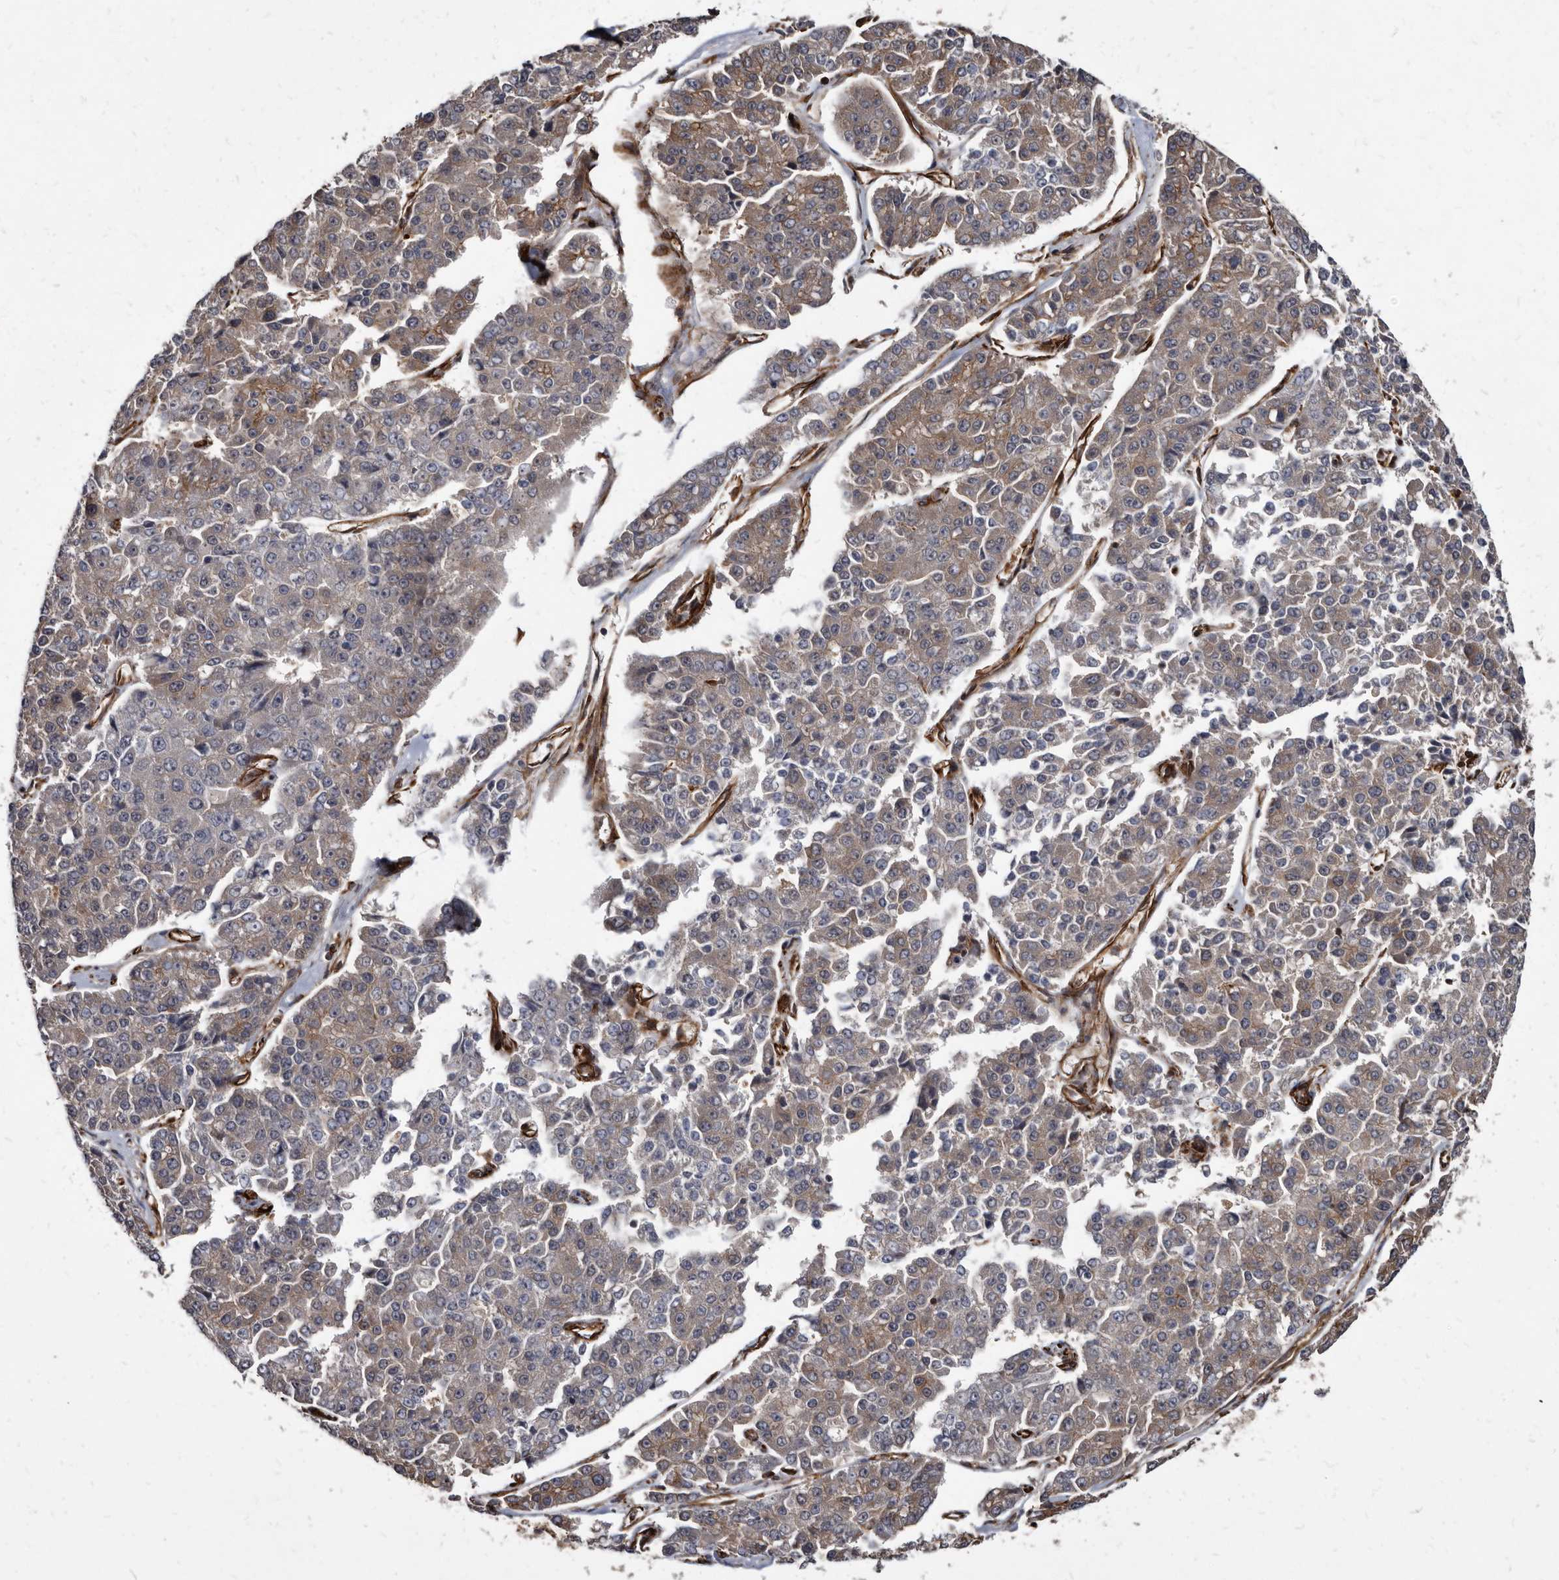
{"staining": {"intensity": "moderate", "quantity": "<25%", "location": "cytoplasmic/membranous"}, "tissue": "pancreatic cancer", "cell_type": "Tumor cells", "image_type": "cancer", "snomed": [{"axis": "morphology", "description": "Adenocarcinoma, NOS"}, {"axis": "topography", "description": "Pancreas"}], "caption": "Immunohistochemical staining of human pancreatic cancer exhibits moderate cytoplasmic/membranous protein expression in about <25% of tumor cells.", "gene": "KCTD20", "patient": {"sex": "male", "age": 50}}